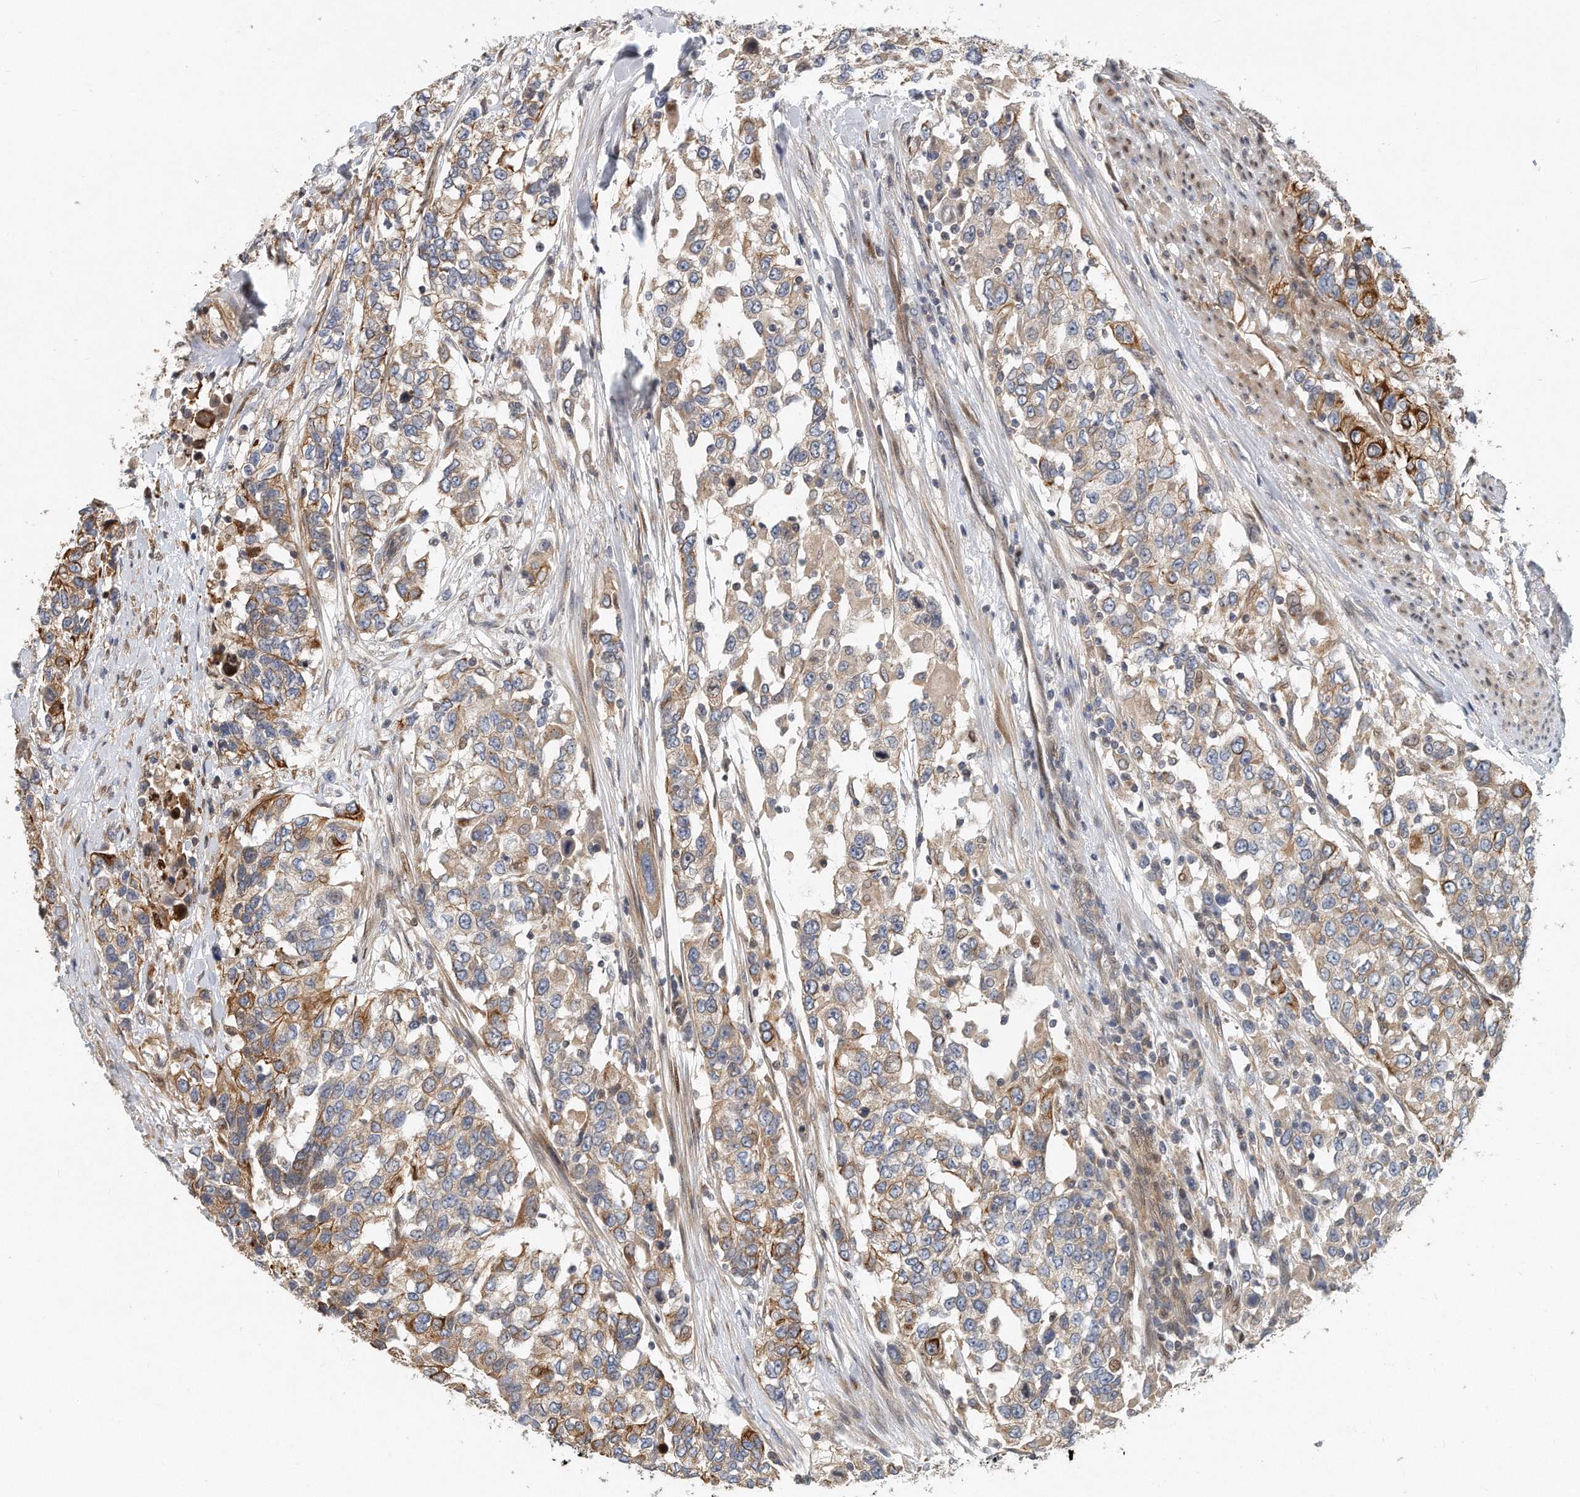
{"staining": {"intensity": "moderate", "quantity": "25%-75%", "location": "cytoplasmic/membranous"}, "tissue": "urothelial cancer", "cell_type": "Tumor cells", "image_type": "cancer", "snomed": [{"axis": "morphology", "description": "Urothelial carcinoma, High grade"}, {"axis": "topography", "description": "Urinary bladder"}], "caption": "Human high-grade urothelial carcinoma stained for a protein (brown) displays moderate cytoplasmic/membranous positive expression in approximately 25%-75% of tumor cells.", "gene": "PCDH8", "patient": {"sex": "female", "age": 80}}